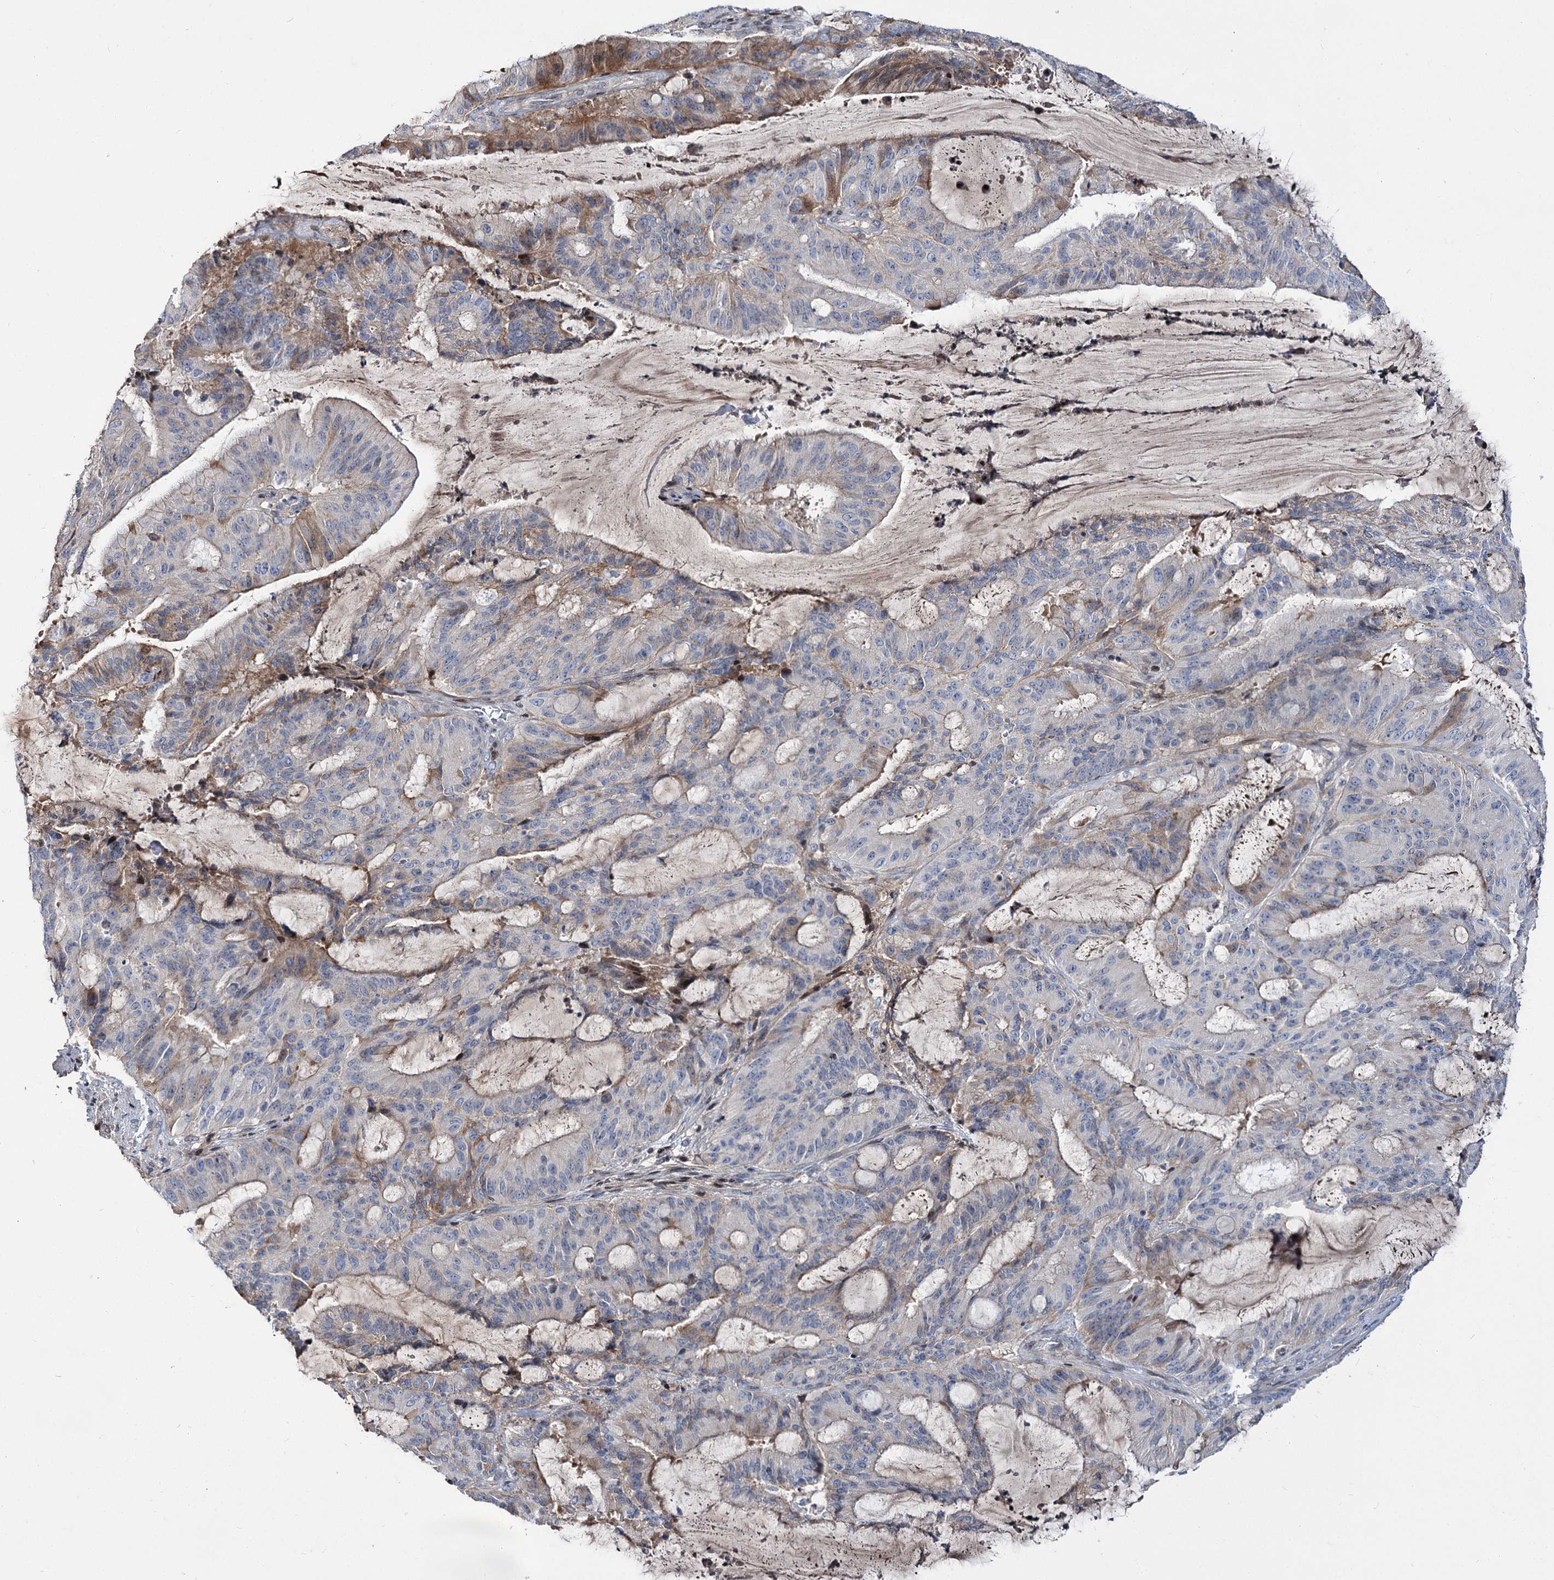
{"staining": {"intensity": "weak", "quantity": "<25%", "location": "cytoplasmic/membranous"}, "tissue": "liver cancer", "cell_type": "Tumor cells", "image_type": "cancer", "snomed": [{"axis": "morphology", "description": "Normal tissue, NOS"}, {"axis": "morphology", "description": "Cholangiocarcinoma"}, {"axis": "topography", "description": "Liver"}, {"axis": "topography", "description": "Peripheral nerve tissue"}], "caption": "This is a histopathology image of immunohistochemistry (IHC) staining of cholangiocarcinoma (liver), which shows no expression in tumor cells.", "gene": "ITFG2", "patient": {"sex": "female", "age": 73}}